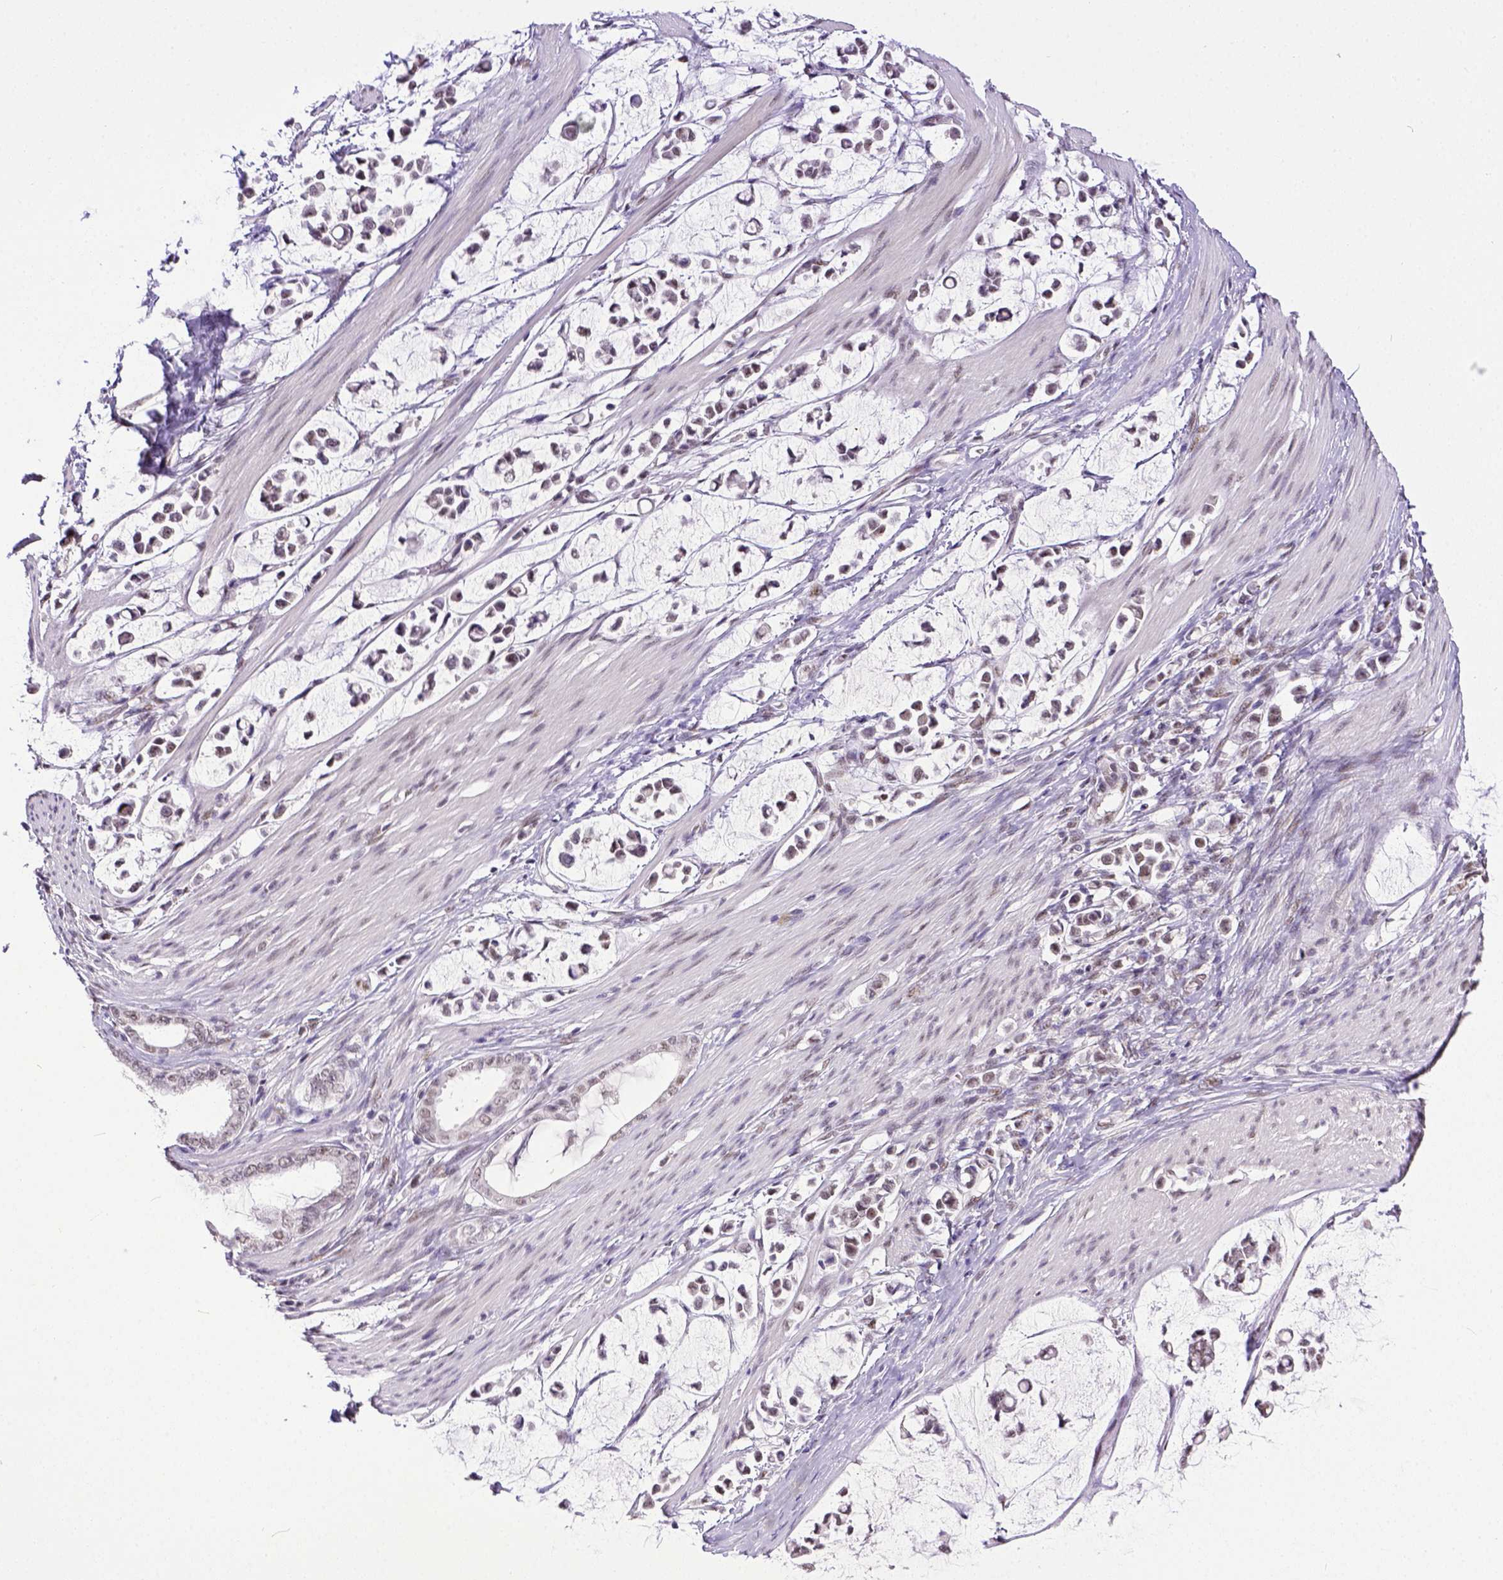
{"staining": {"intensity": "moderate", "quantity": ">75%", "location": "nuclear"}, "tissue": "stomach cancer", "cell_type": "Tumor cells", "image_type": "cancer", "snomed": [{"axis": "morphology", "description": "Adenocarcinoma, NOS"}, {"axis": "topography", "description": "Stomach"}], "caption": "IHC photomicrograph of neoplastic tissue: stomach cancer stained using immunohistochemistry reveals medium levels of moderate protein expression localized specifically in the nuclear of tumor cells, appearing as a nuclear brown color.", "gene": "ERCC1", "patient": {"sex": "male", "age": 82}}